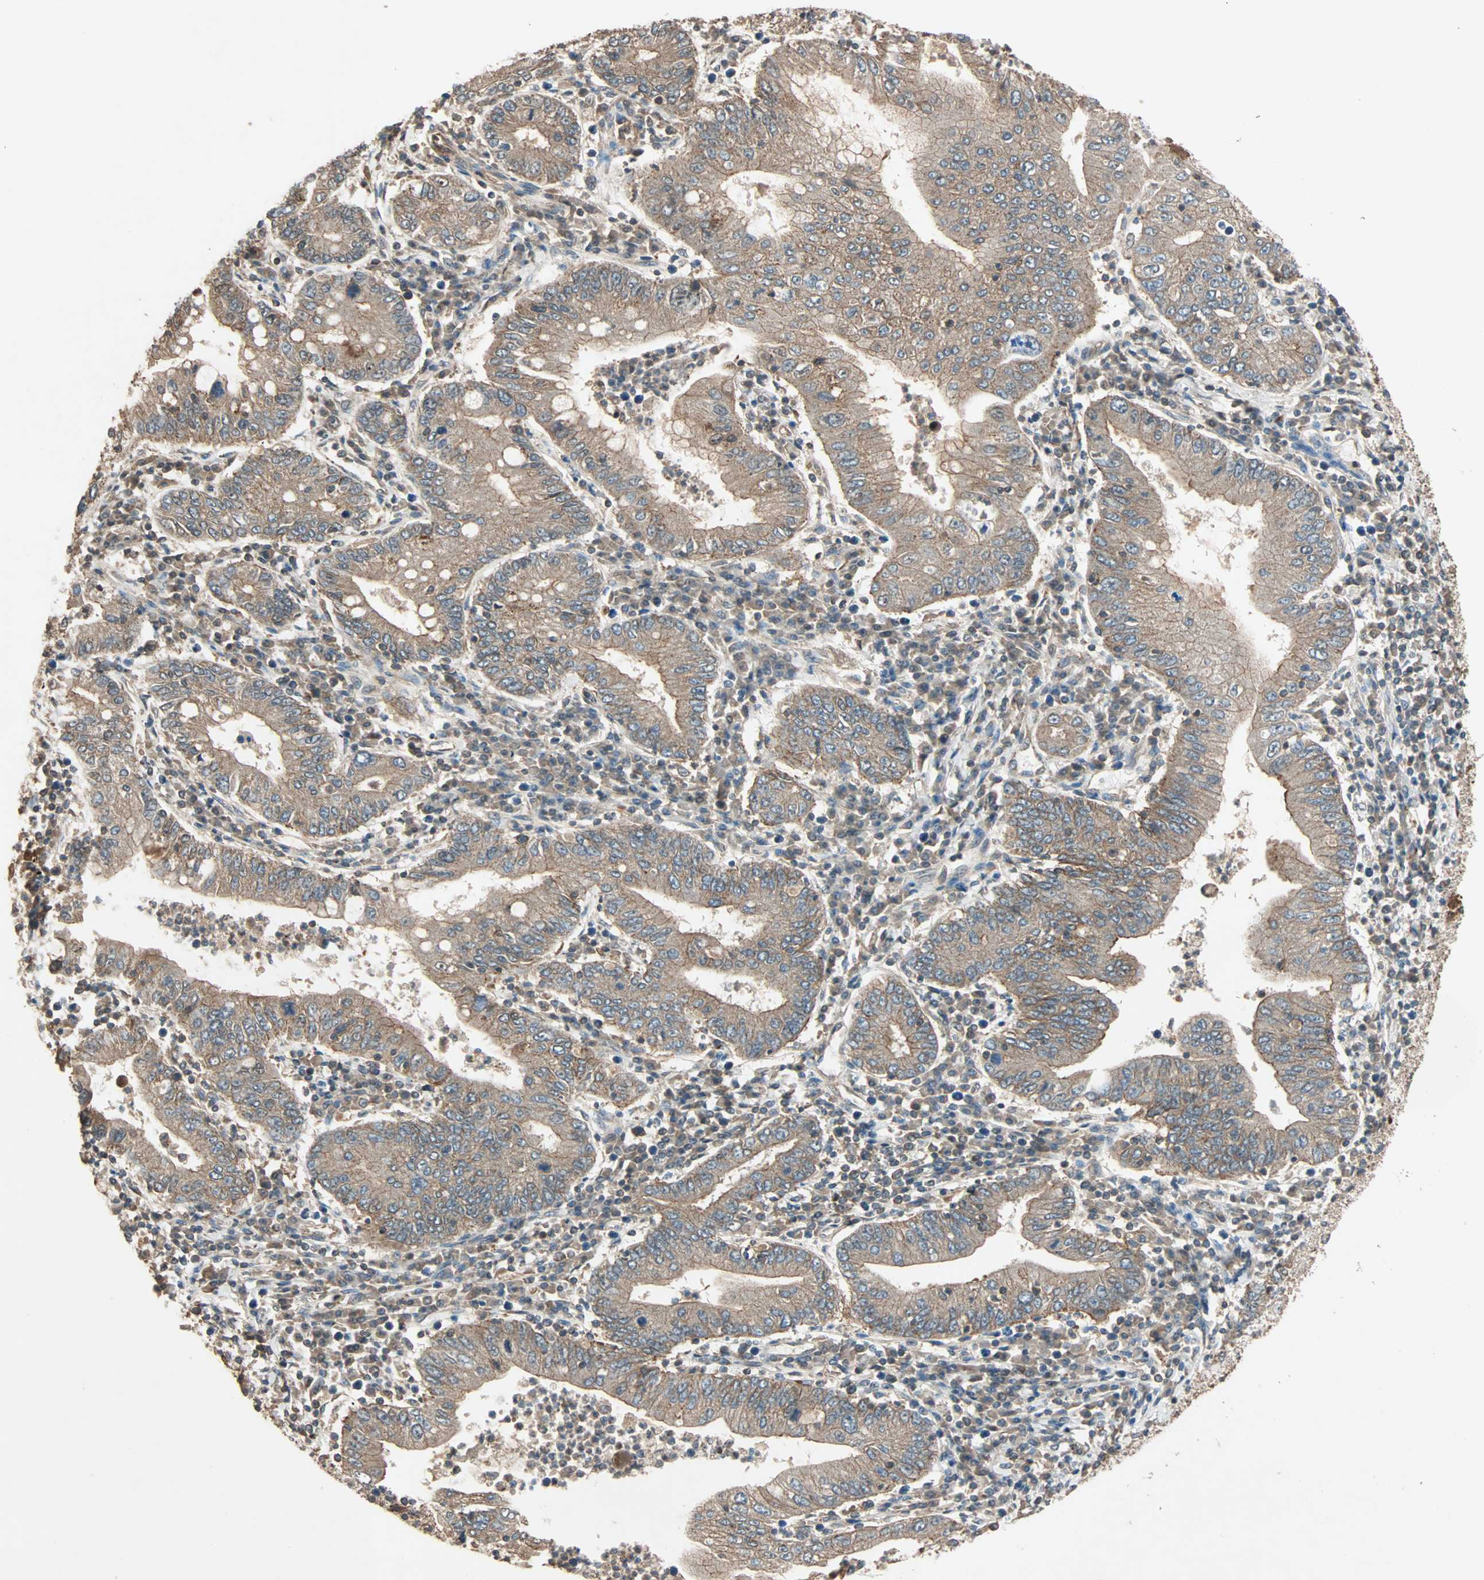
{"staining": {"intensity": "weak", "quantity": ">75%", "location": "cytoplasmic/membranous"}, "tissue": "stomach cancer", "cell_type": "Tumor cells", "image_type": "cancer", "snomed": [{"axis": "morphology", "description": "Normal tissue, NOS"}, {"axis": "morphology", "description": "Adenocarcinoma, NOS"}, {"axis": "topography", "description": "Esophagus"}, {"axis": "topography", "description": "Stomach, upper"}, {"axis": "topography", "description": "Peripheral nerve tissue"}], "caption": "Protein staining of stomach cancer (adenocarcinoma) tissue exhibits weak cytoplasmic/membranous expression in about >75% of tumor cells.", "gene": "MAP3K21", "patient": {"sex": "male", "age": 62}}